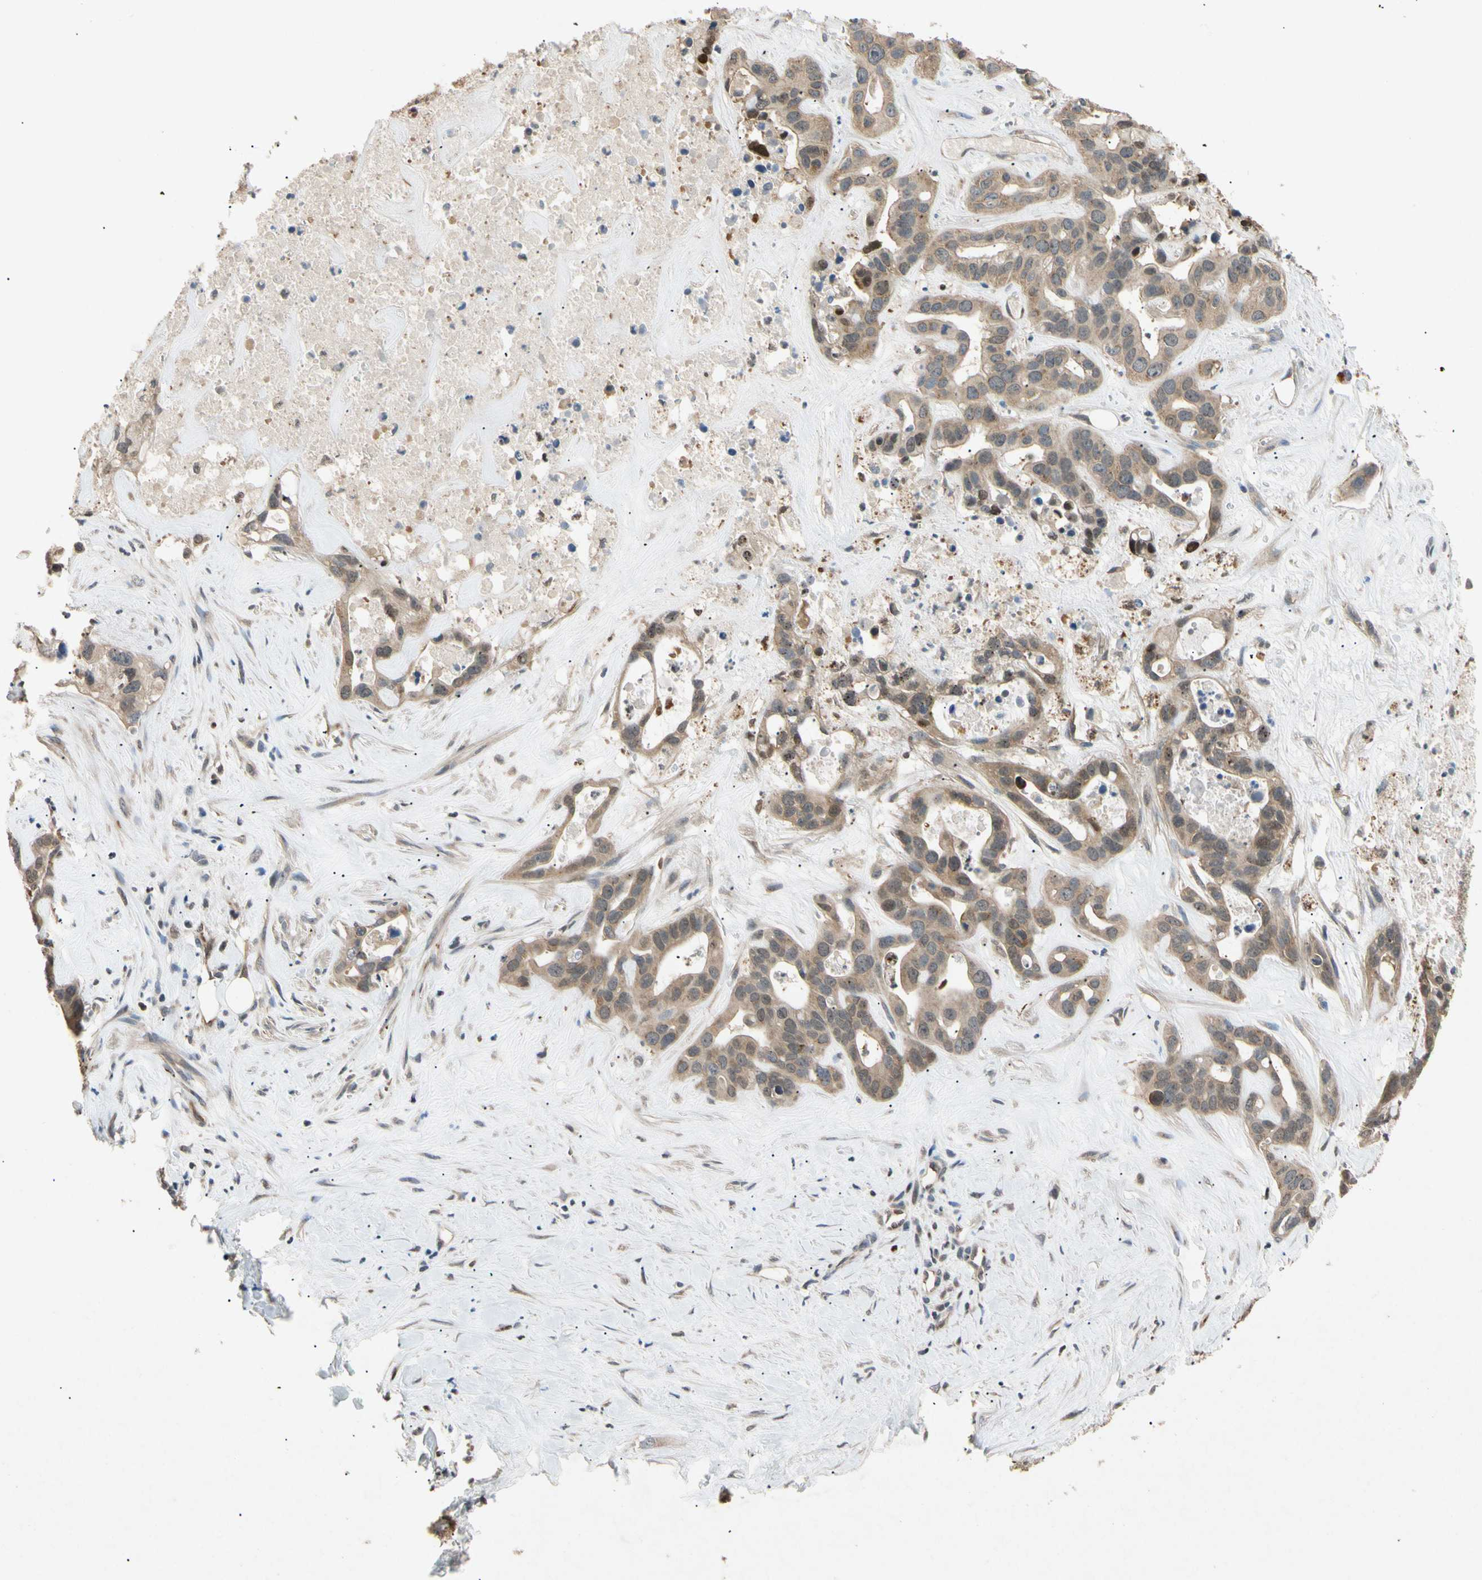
{"staining": {"intensity": "weak", "quantity": ">75%", "location": "cytoplasmic/membranous"}, "tissue": "liver cancer", "cell_type": "Tumor cells", "image_type": "cancer", "snomed": [{"axis": "morphology", "description": "Cholangiocarcinoma"}, {"axis": "topography", "description": "Liver"}], "caption": "Protein staining reveals weak cytoplasmic/membranous positivity in about >75% of tumor cells in cholangiocarcinoma (liver).", "gene": "EIF1AX", "patient": {"sex": "female", "age": 65}}